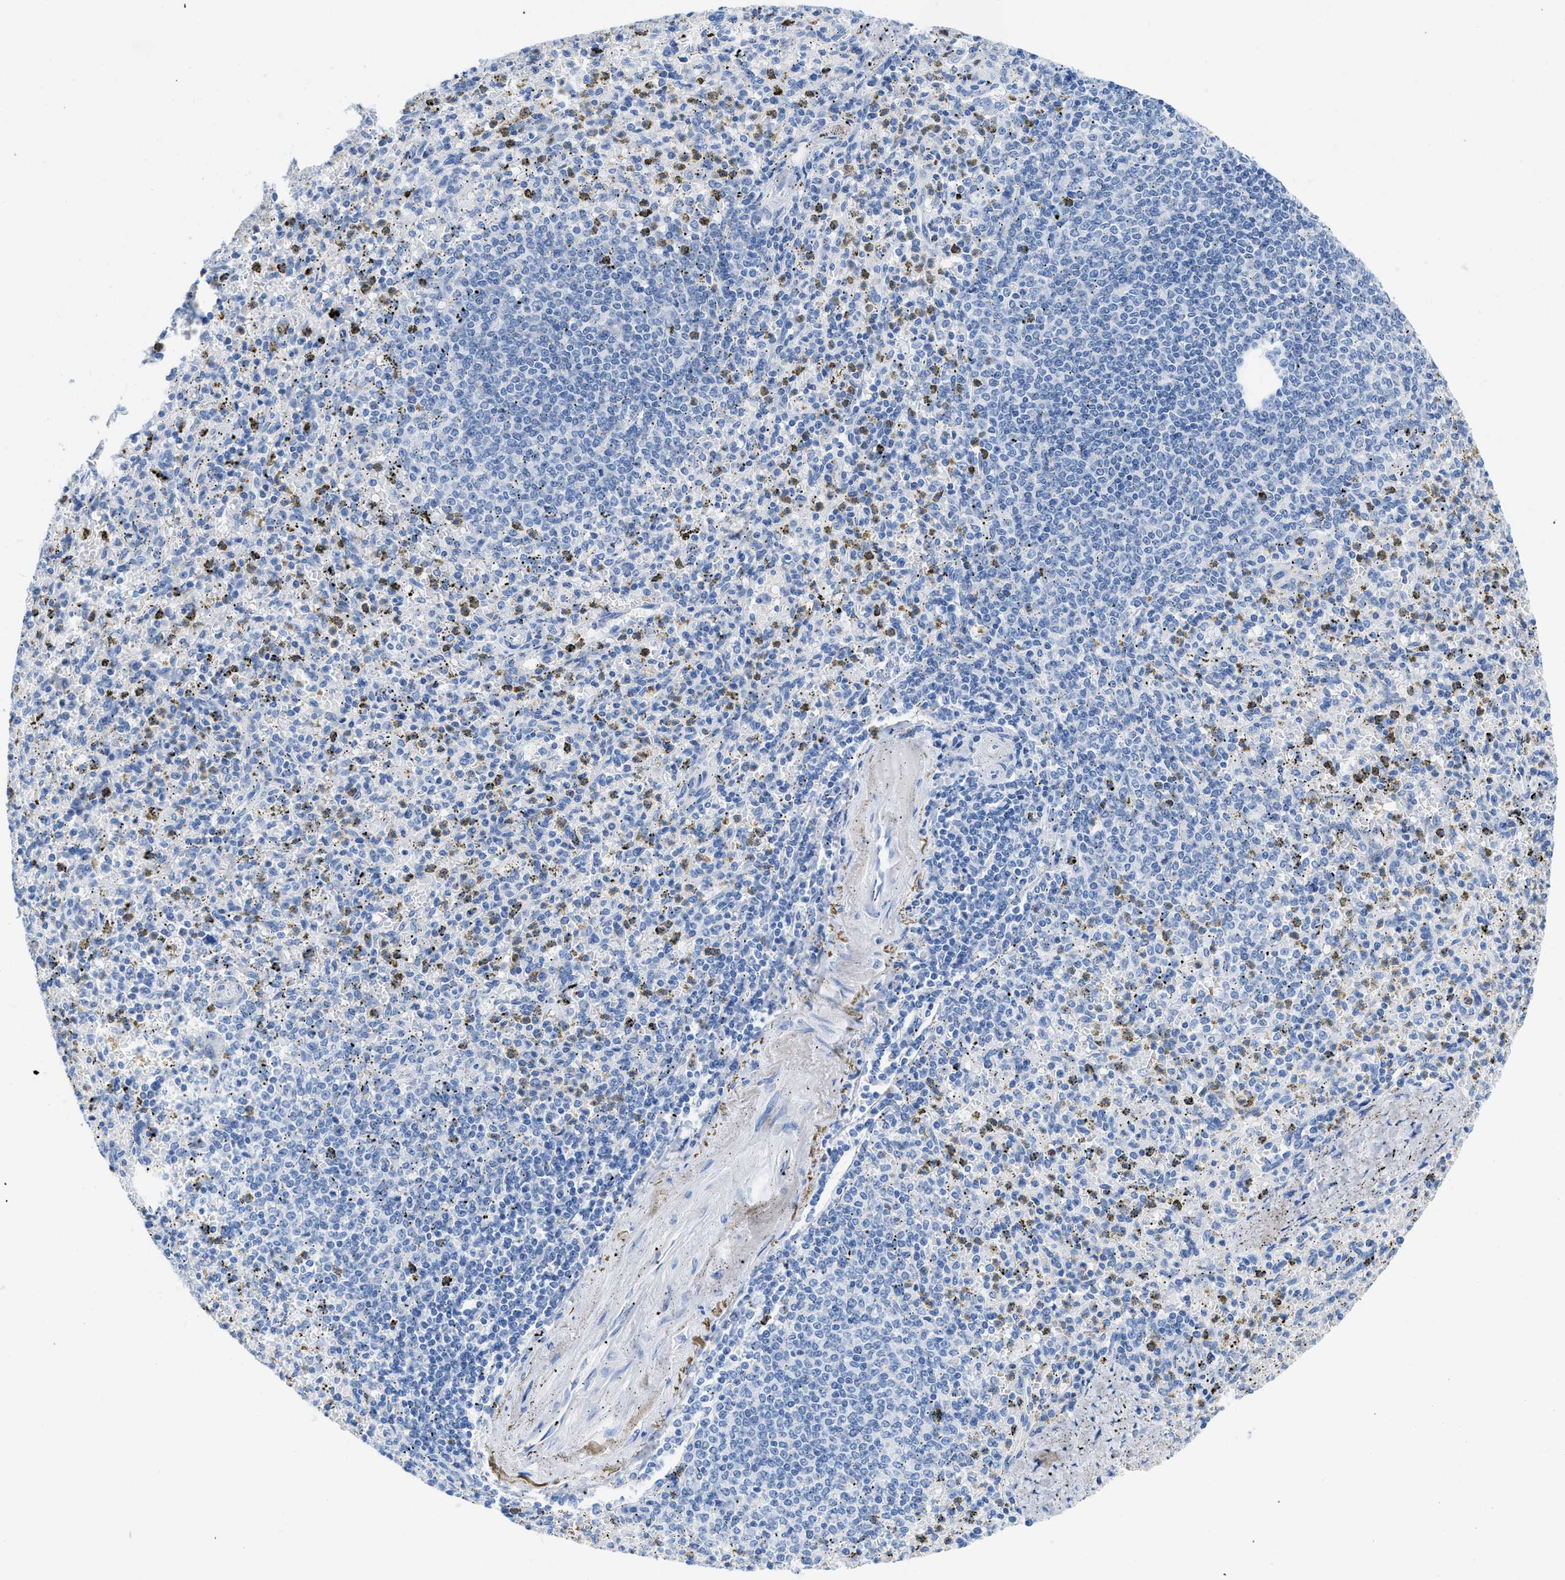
{"staining": {"intensity": "weak", "quantity": "<25%", "location": "cytoplasmic/membranous"}, "tissue": "spleen", "cell_type": "Cells in red pulp", "image_type": "normal", "snomed": [{"axis": "morphology", "description": "Normal tissue, NOS"}, {"axis": "topography", "description": "Spleen"}], "caption": "This histopathology image is of unremarkable spleen stained with IHC to label a protein in brown with the nuclei are counter-stained blue. There is no positivity in cells in red pulp. (Stains: DAB immunohistochemistry with hematoxylin counter stain, Microscopy: brightfield microscopy at high magnification).", "gene": "COL3A1", "patient": {"sex": "male", "age": 72}}